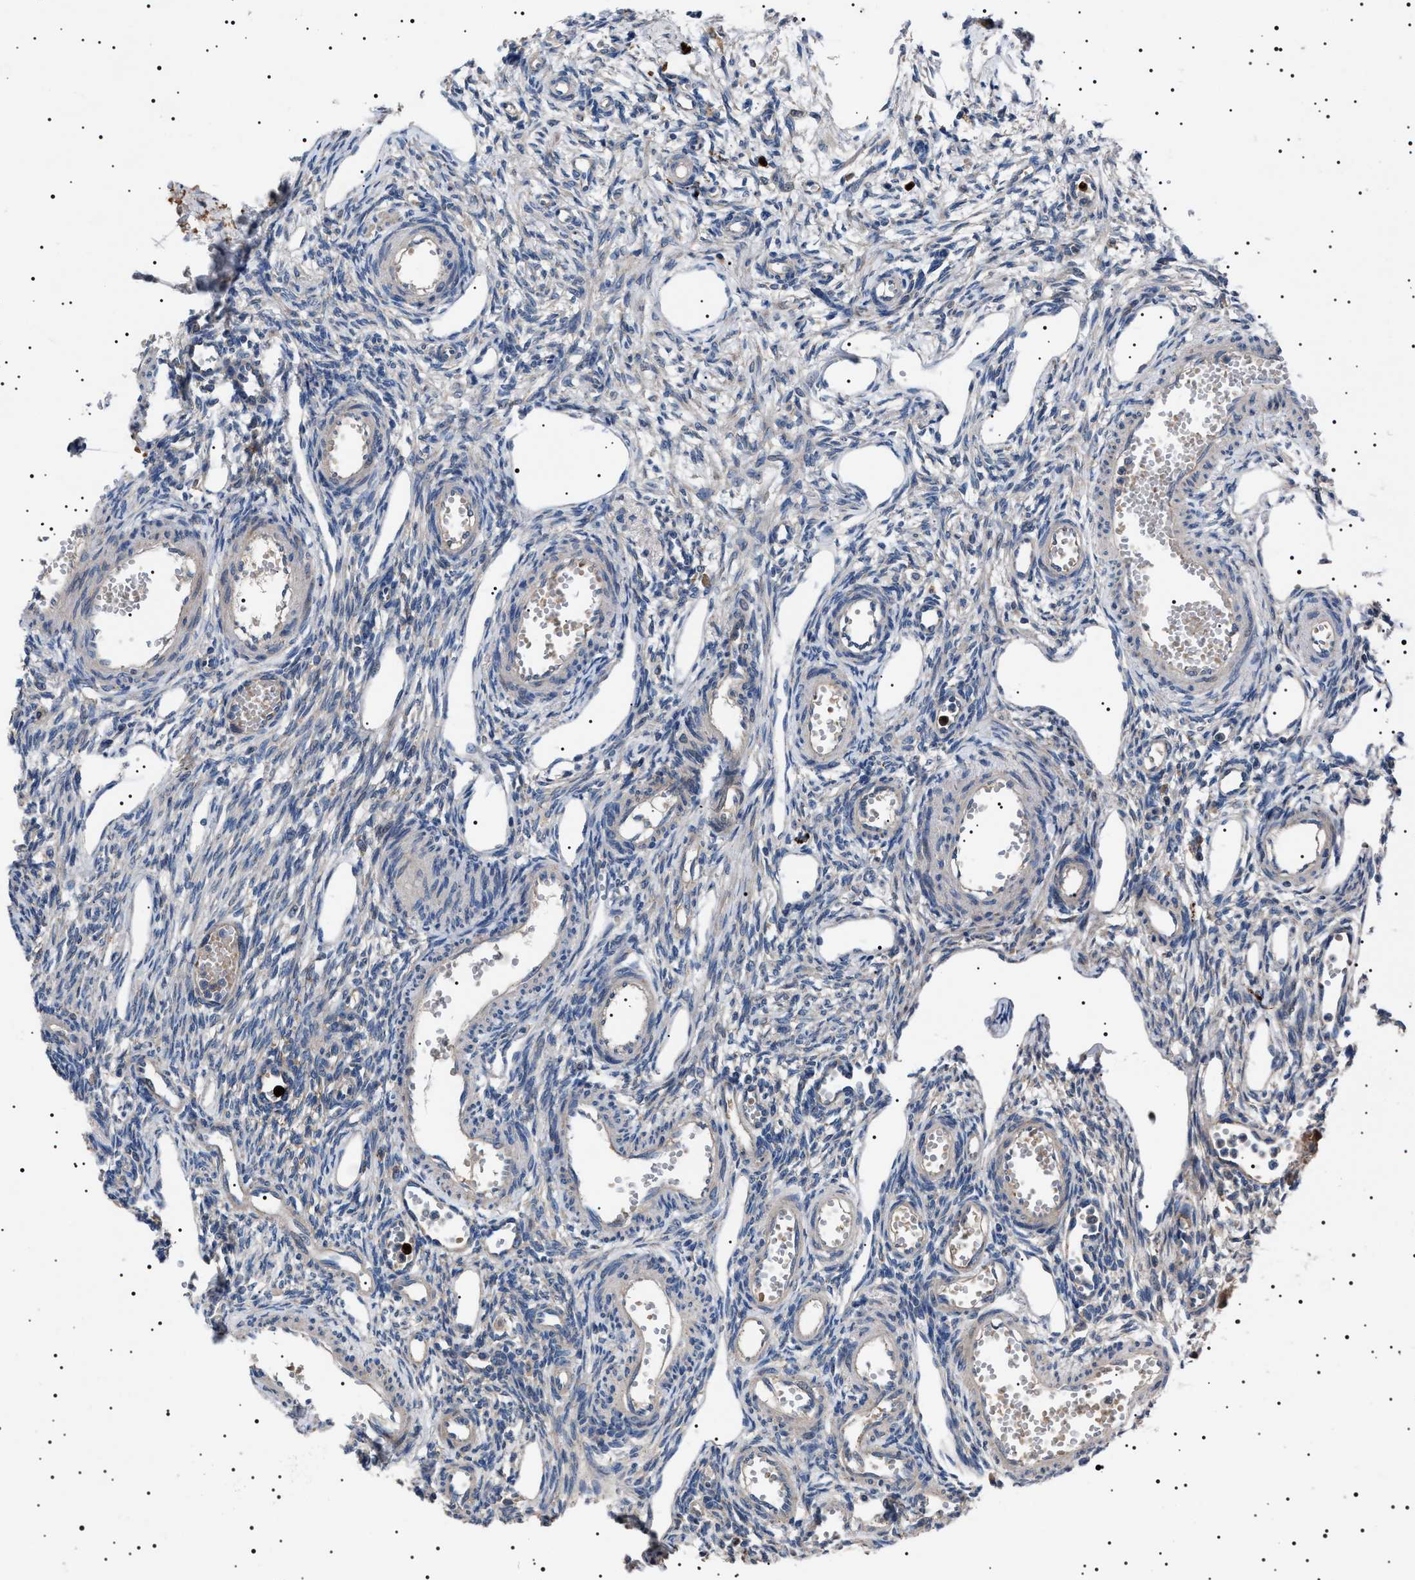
{"staining": {"intensity": "negative", "quantity": "none", "location": "none"}, "tissue": "ovary", "cell_type": "Ovarian stroma cells", "image_type": "normal", "snomed": [{"axis": "morphology", "description": "Normal tissue, NOS"}, {"axis": "topography", "description": "Ovary"}], "caption": "IHC of benign ovary shows no expression in ovarian stroma cells.", "gene": "PTRH1", "patient": {"sex": "female", "age": 33}}